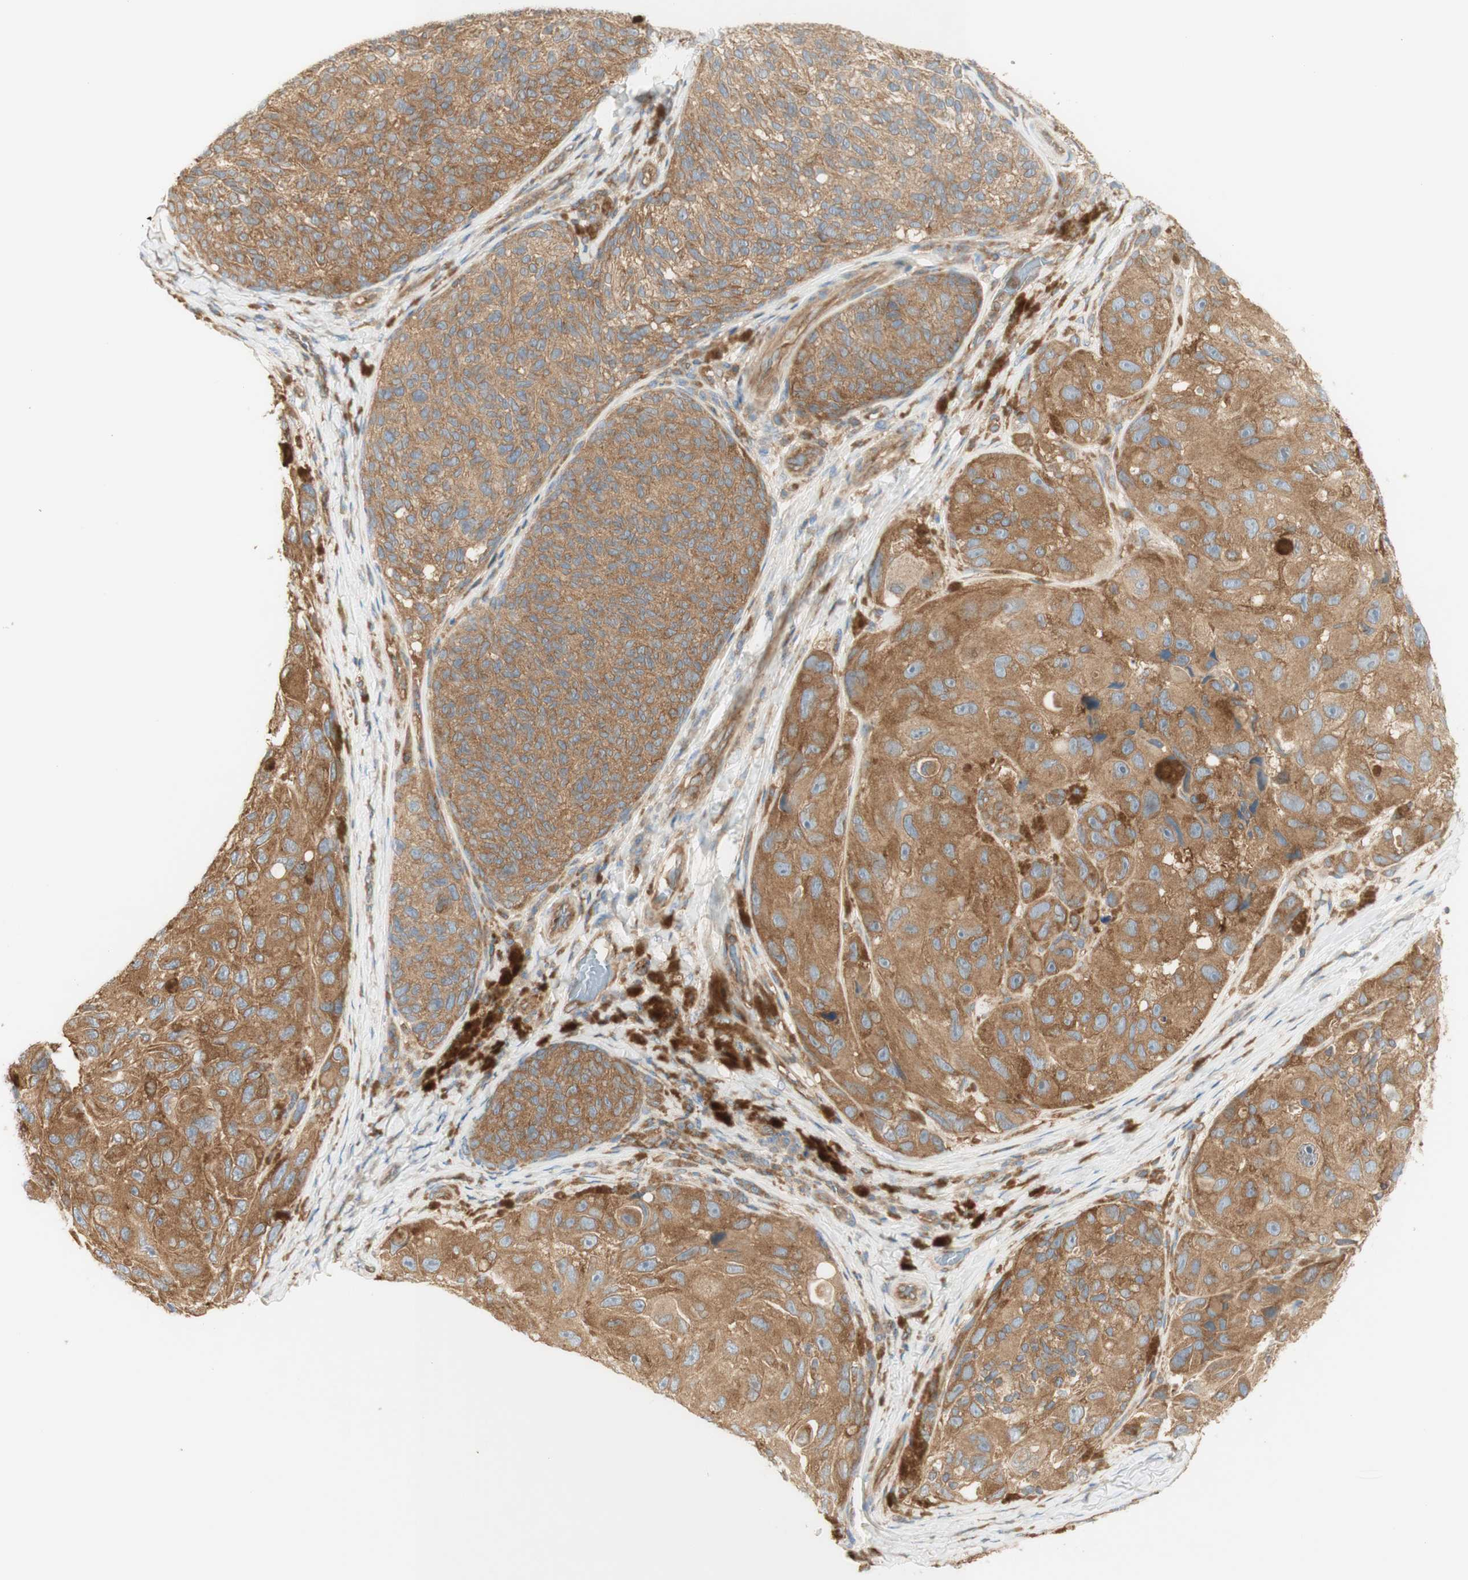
{"staining": {"intensity": "moderate", "quantity": ">75%", "location": "cytoplasmic/membranous"}, "tissue": "melanoma", "cell_type": "Tumor cells", "image_type": "cancer", "snomed": [{"axis": "morphology", "description": "Malignant melanoma, NOS"}, {"axis": "topography", "description": "Skin"}], "caption": "Protein staining of melanoma tissue shows moderate cytoplasmic/membranous positivity in approximately >75% of tumor cells.", "gene": "IKBKG", "patient": {"sex": "female", "age": 73}}